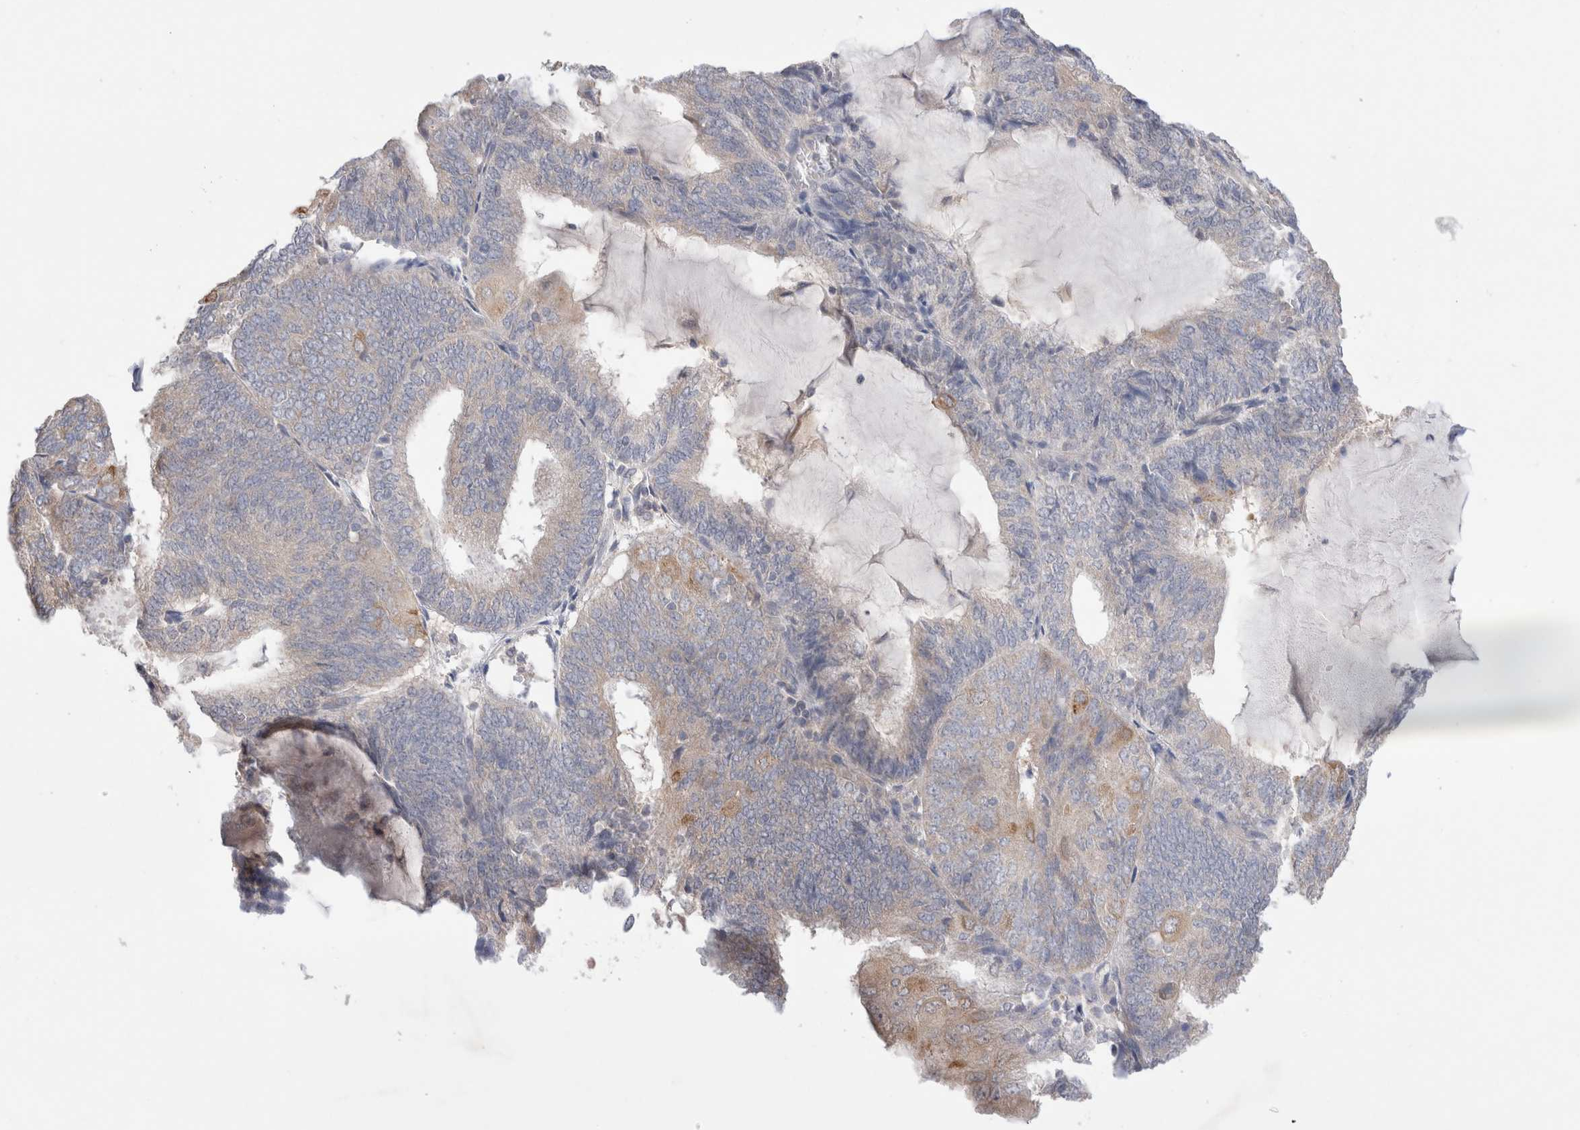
{"staining": {"intensity": "weak", "quantity": "<25%", "location": "cytoplasmic/membranous"}, "tissue": "endometrial cancer", "cell_type": "Tumor cells", "image_type": "cancer", "snomed": [{"axis": "morphology", "description": "Adenocarcinoma, NOS"}, {"axis": "topography", "description": "Endometrium"}], "caption": "High power microscopy image of an immunohistochemistry (IHC) histopathology image of adenocarcinoma (endometrial), revealing no significant expression in tumor cells. The staining is performed using DAB (3,3'-diaminobenzidine) brown chromogen with nuclei counter-stained in using hematoxylin.", "gene": "IFT74", "patient": {"sex": "female", "age": 81}}